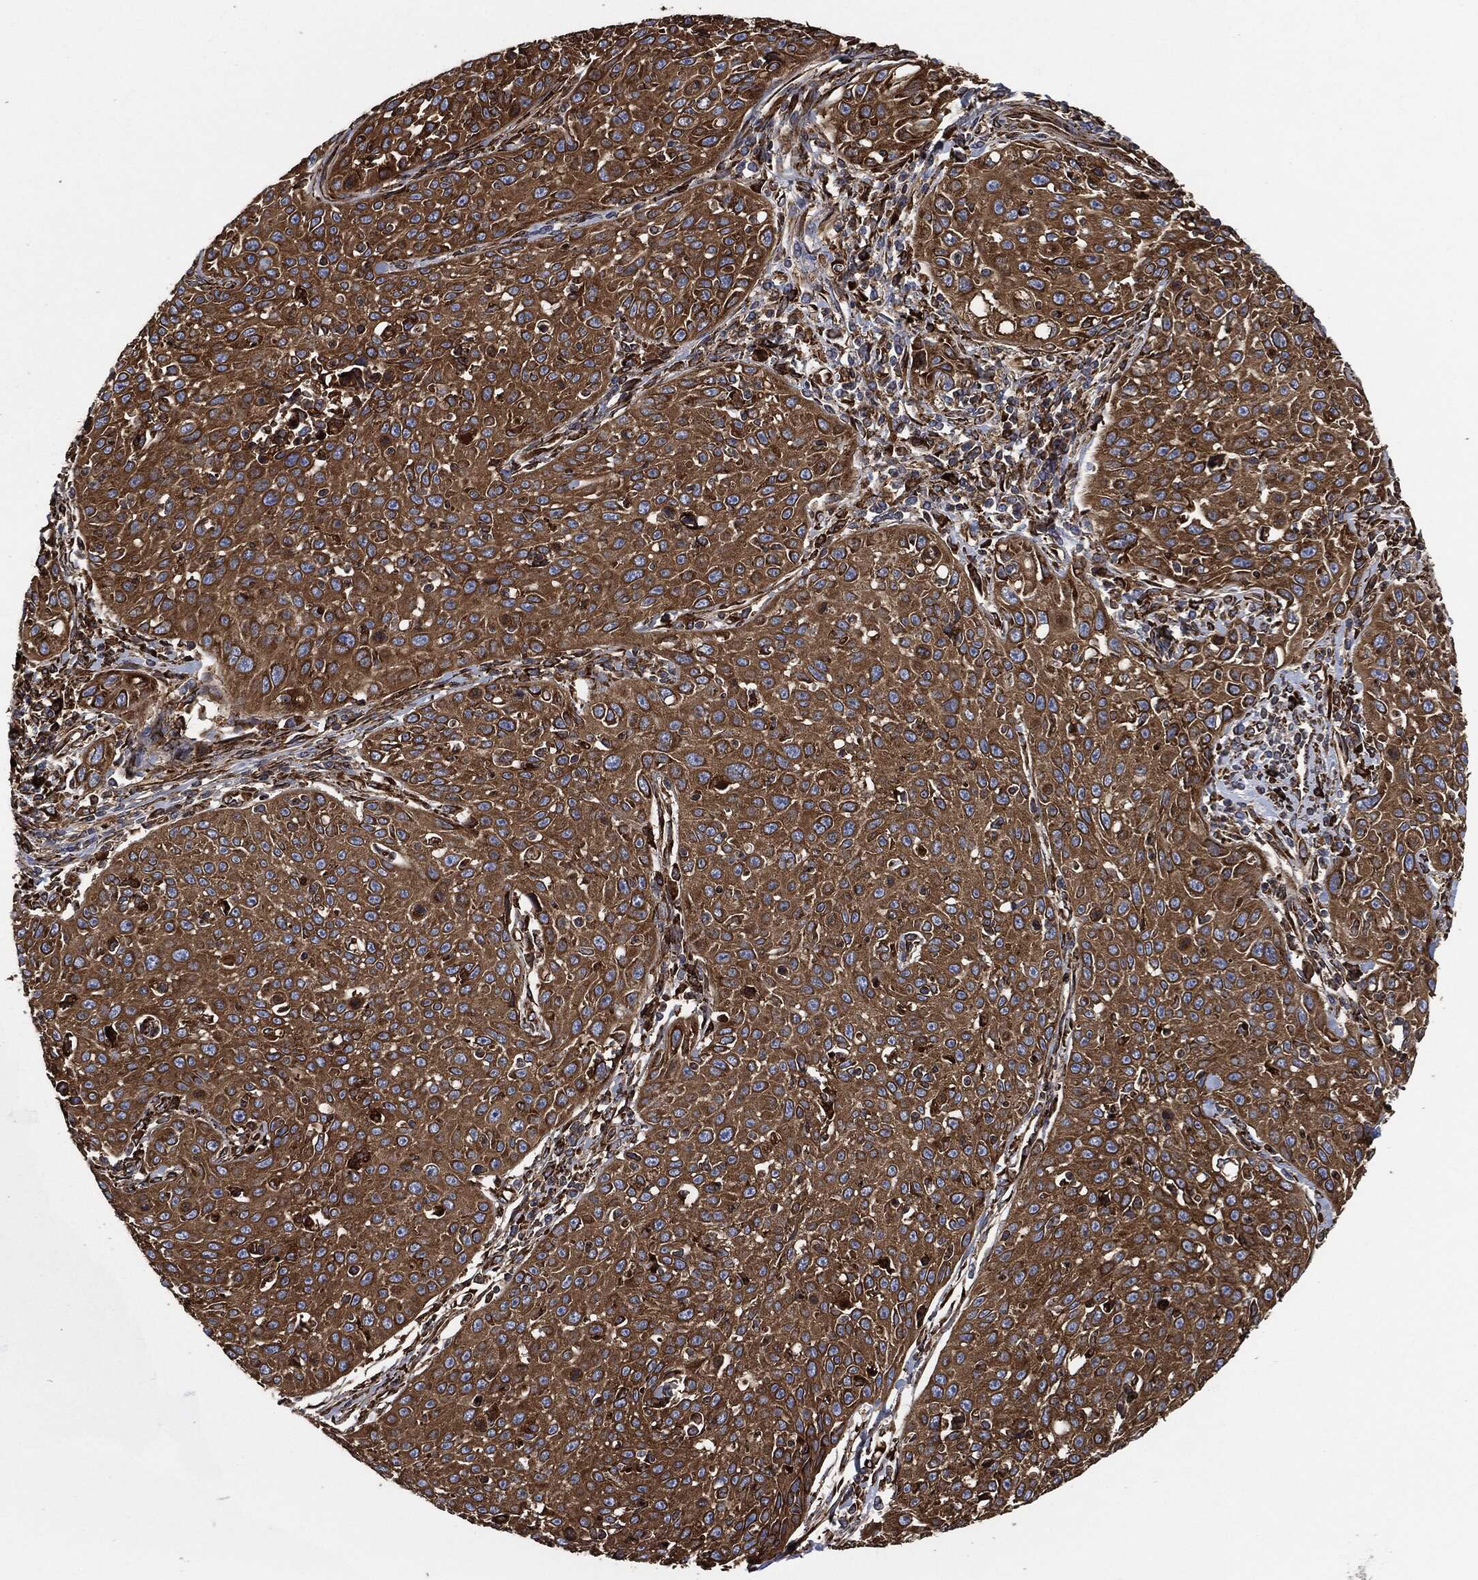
{"staining": {"intensity": "strong", "quantity": ">75%", "location": "cytoplasmic/membranous"}, "tissue": "cervical cancer", "cell_type": "Tumor cells", "image_type": "cancer", "snomed": [{"axis": "morphology", "description": "Squamous cell carcinoma, NOS"}, {"axis": "topography", "description": "Cervix"}], "caption": "This photomicrograph demonstrates squamous cell carcinoma (cervical) stained with immunohistochemistry to label a protein in brown. The cytoplasmic/membranous of tumor cells show strong positivity for the protein. Nuclei are counter-stained blue.", "gene": "AMFR", "patient": {"sex": "female", "age": 26}}